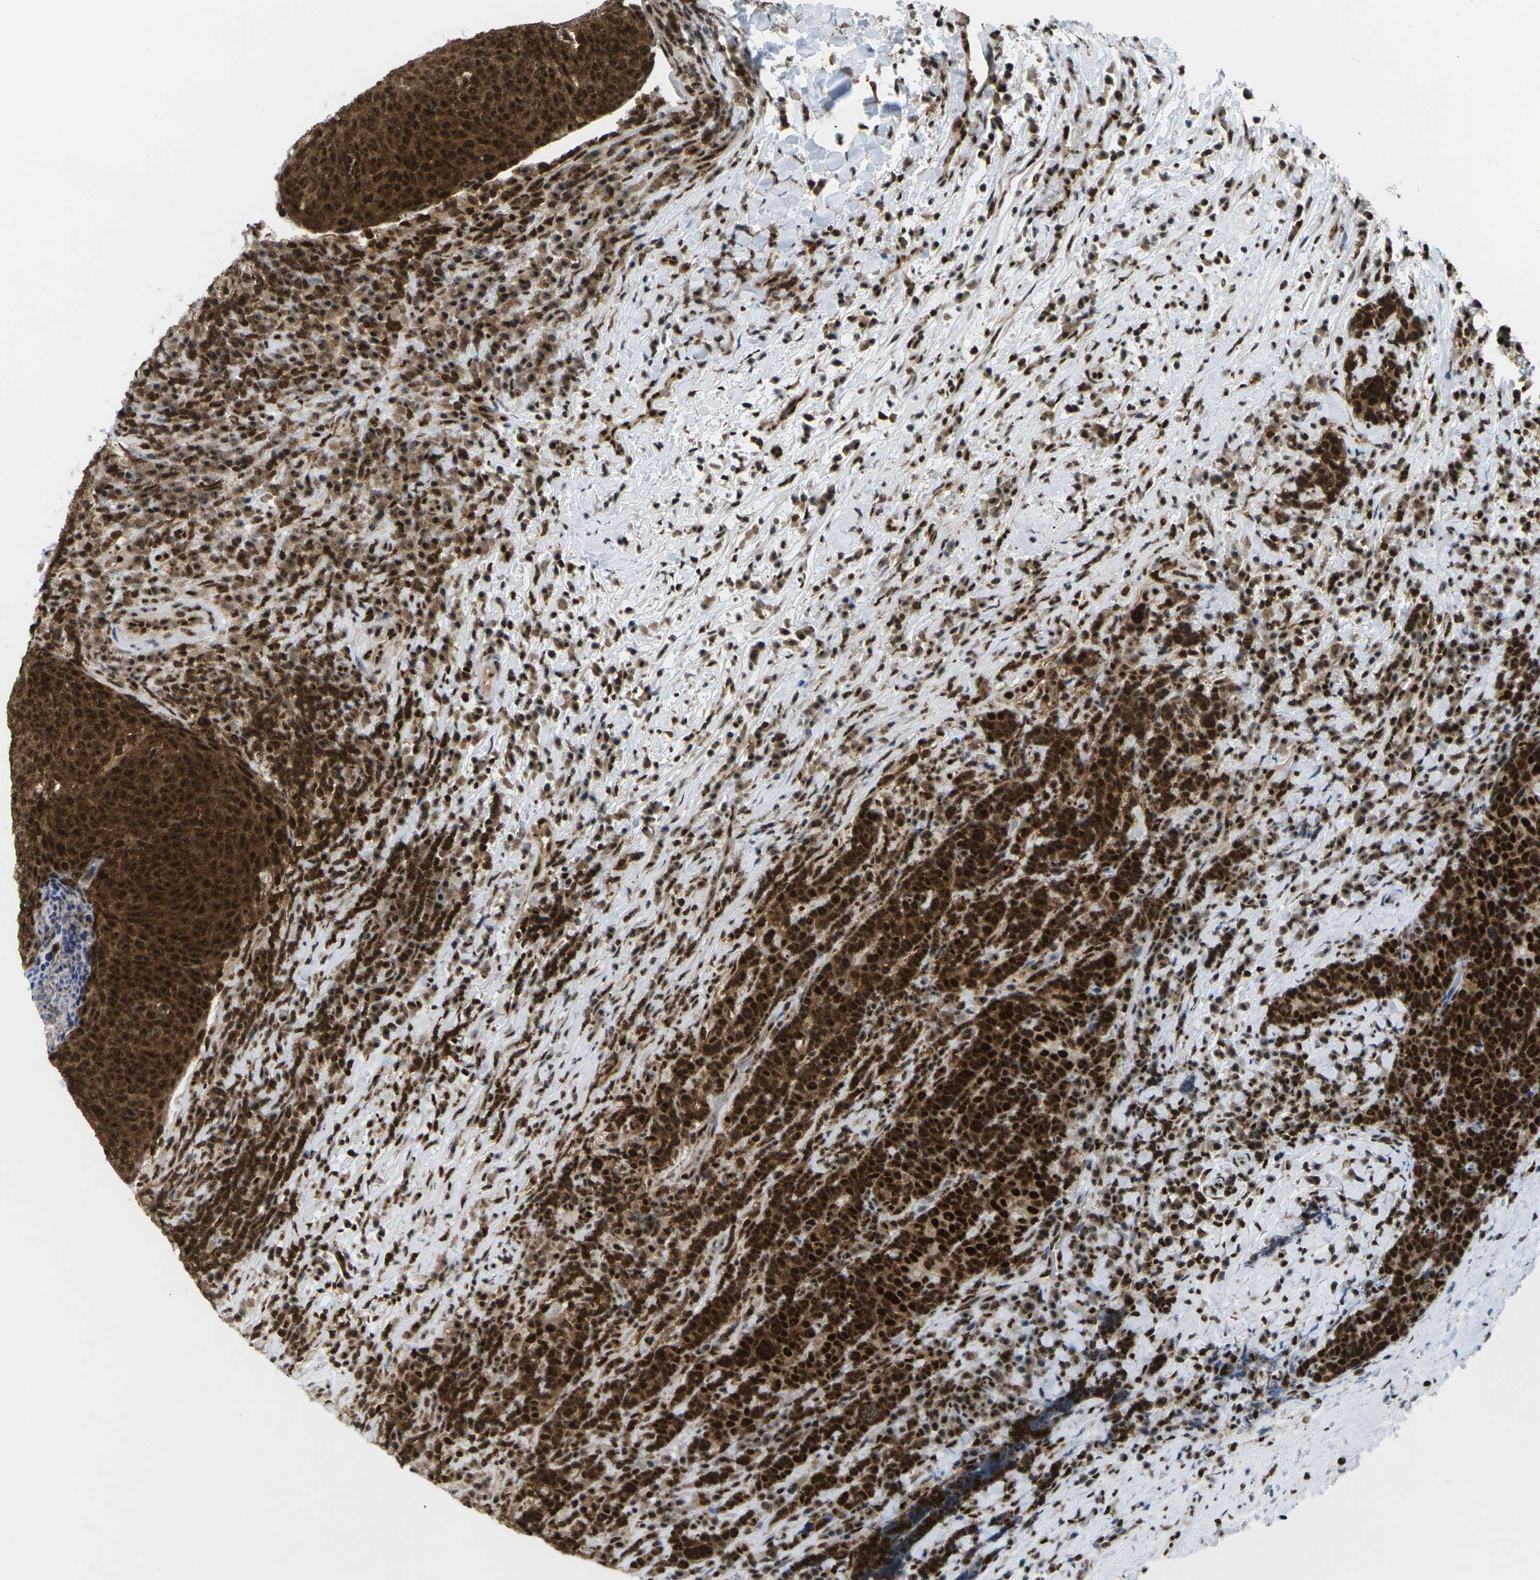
{"staining": {"intensity": "strong", "quantity": ">75%", "location": "cytoplasmic/membranous,nuclear"}, "tissue": "head and neck cancer", "cell_type": "Tumor cells", "image_type": "cancer", "snomed": [{"axis": "morphology", "description": "Necrosis, NOS"}, {"axis": "morphology", "description": "Neoplasm, malignant, NOS"}, {"axis": "topography", "description": "Salivary gland"}, {"axis": "topography", "description": "Head-Neck"}], "caption": "Strong cytoplasmic/membranous and nuclear staining is present in approximately >75% of tumor cells in head and neck neoplasm (malignant).", "gene": "MAGOH", "patient": {"sex": "male", "age": 43}}